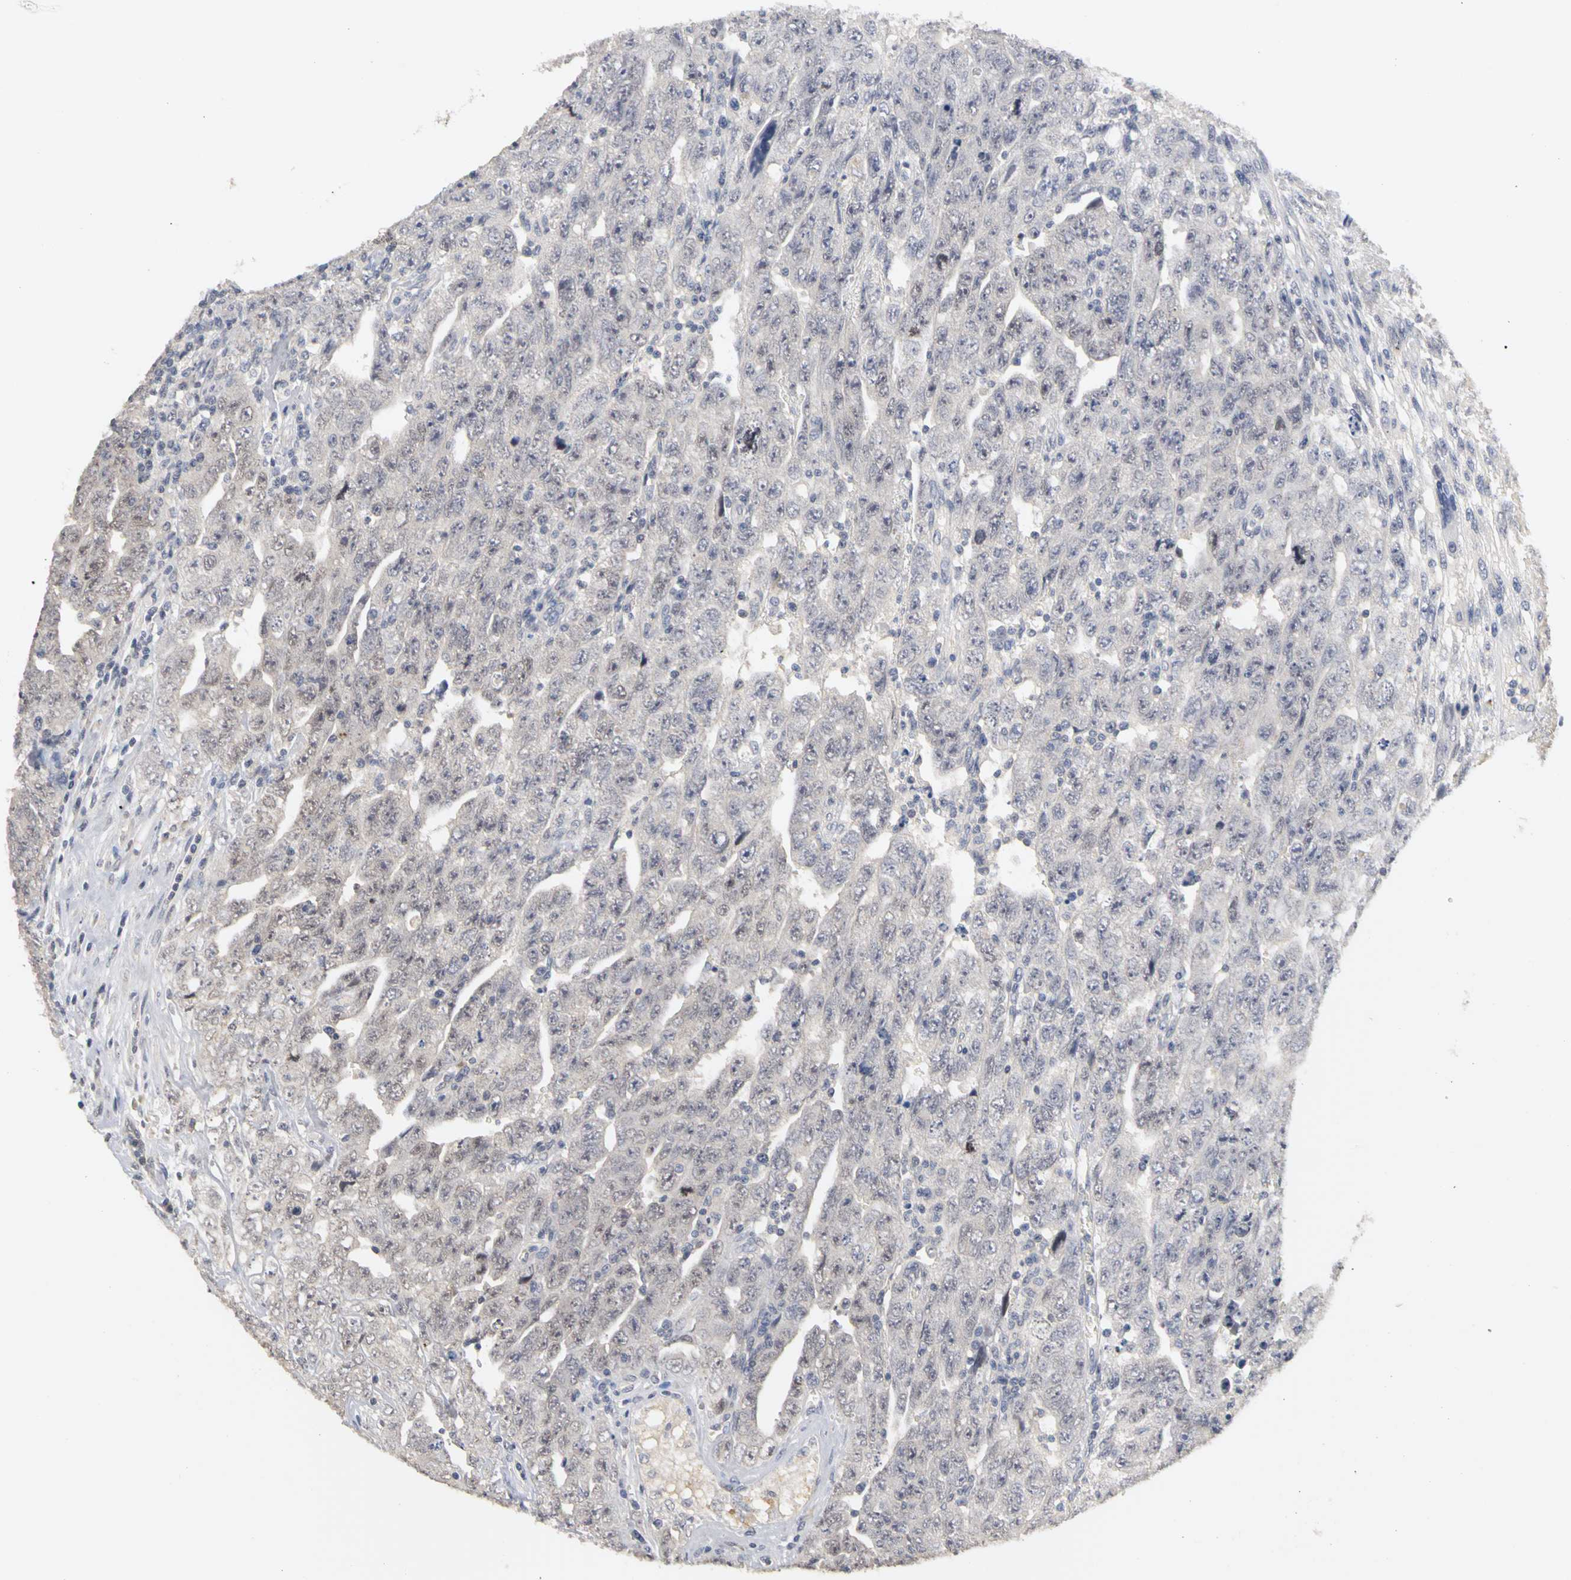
{"staining": {"intensity": "negative", "quantity": "none", "location": "none"}, "tissue": "testis cancer", "cell_type": "Tumor cells", "image_type": "cancer", "snomed": [{"axis": "morphology", "description": "Carcinoma, Embryonal, NOS"}, {"axis": "topography", "description": "Testis"}], "caption": "Tumor cells are negative for protein expression in human testis cancer (embryonal carcinoma).", "gene": "PGR", "patient": {"sex": "male", "age": 28}}